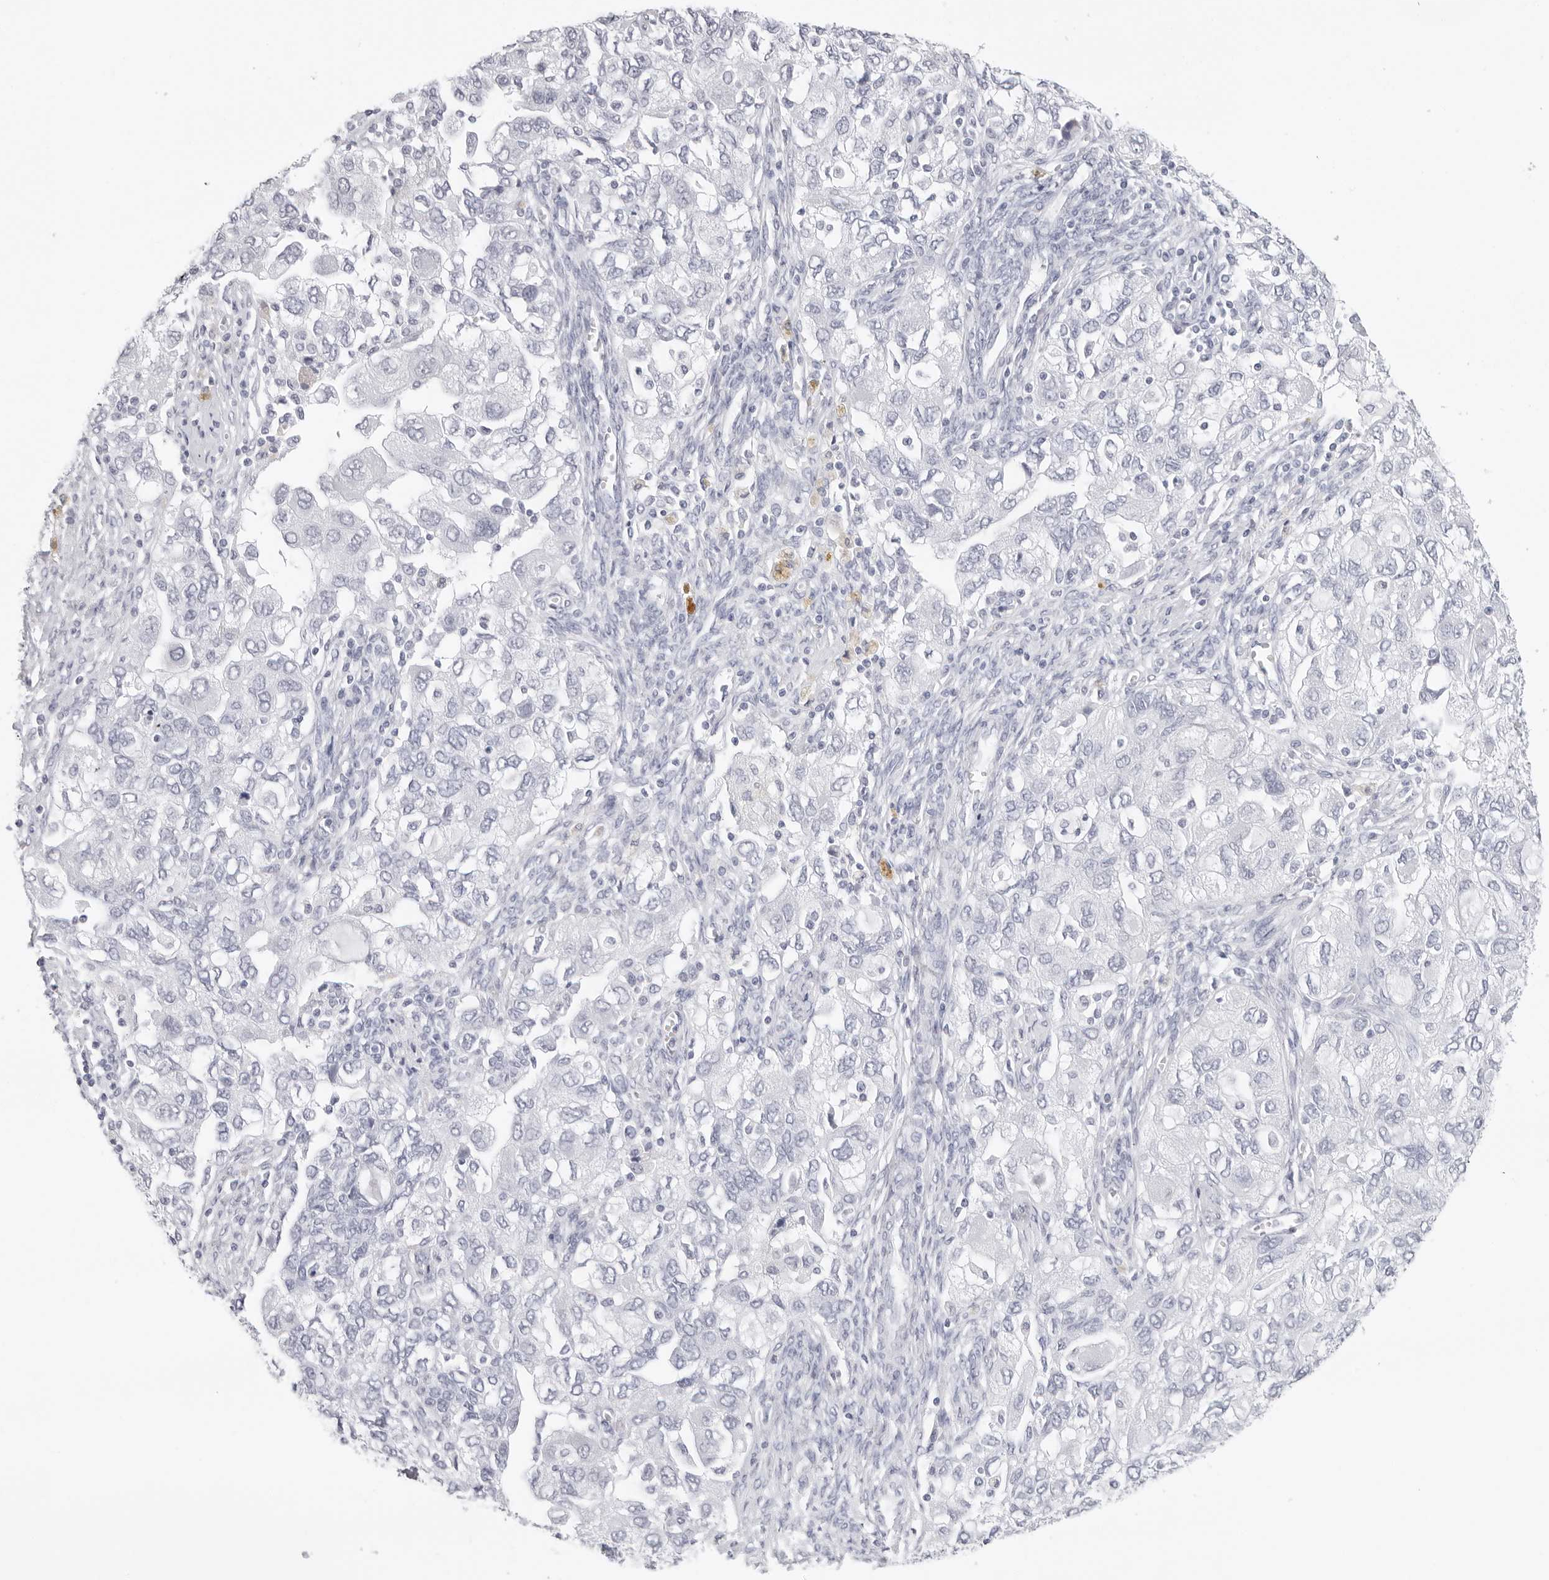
{"staining": {"intensity": "negative", "quantity": "none", "location": "none"}, "tissue": "ovarian cancer", "cell_type": "Tumor cells", "image_type": "cancer", "snomed": [{"axis": "morphology", "description": "Carcinoma, NOS"}, {"axis": "morphology", "description": "Cystadenocarcinoma, serous, NOS"}, {"axis": "topography", "description": "Ovary"}], "caption": "Protein analysis of serous cystadenocarcinoma (ovarian) demonstrates no significant staining in tumor cells.", "gene": "AGMAT", "patient": {"sex": "female", "age": 69}}